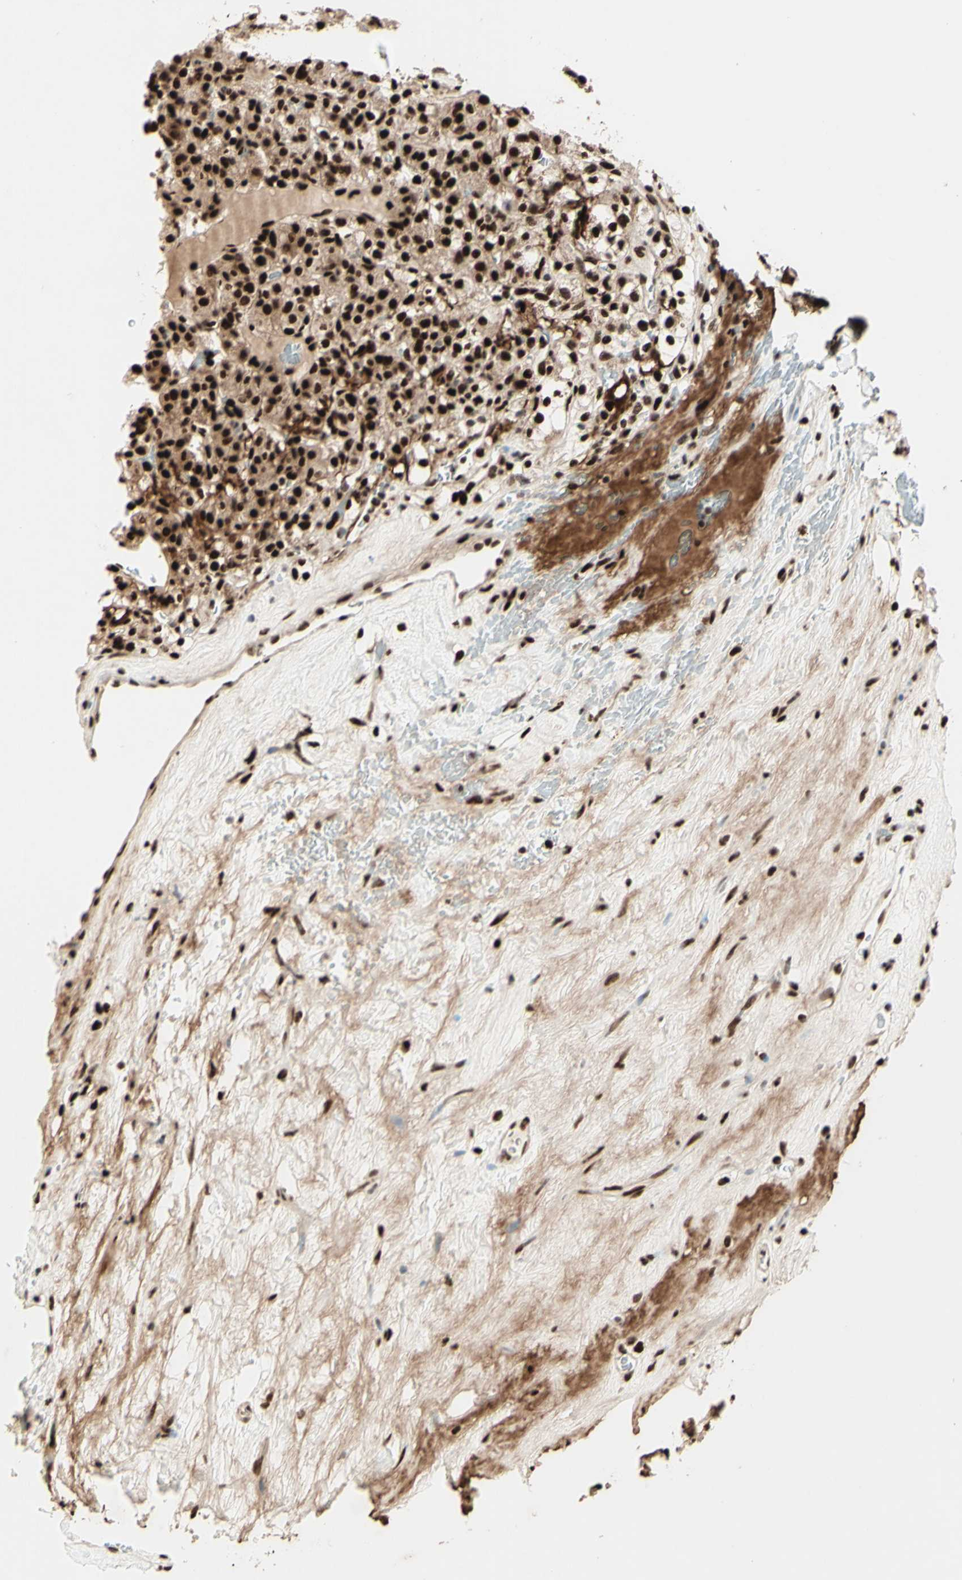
{"staining": {"intensity": "strong", "quantity": ">75%", "location": "nuclear"}, "tissue": "renal cancer", "cell_type": "Tumor cells", "image_type": "cancer", "snomed": [{"axis": "morphology", "description": "Normal tissue, NOS"}, {"axis": "morphology", "description": "Adenocarcinoma, NOS"}, {"axis": "topography", "description": "Kidney"}], "caption": "IHC photomicrograph of adenocarcinoma (renal) stained for a protein (brown), which shows high levels of strong nuclear expression in about >75% of tumor cells.", "gene": "NR3C1", "patient": {"sex": "female", "age": 72}}